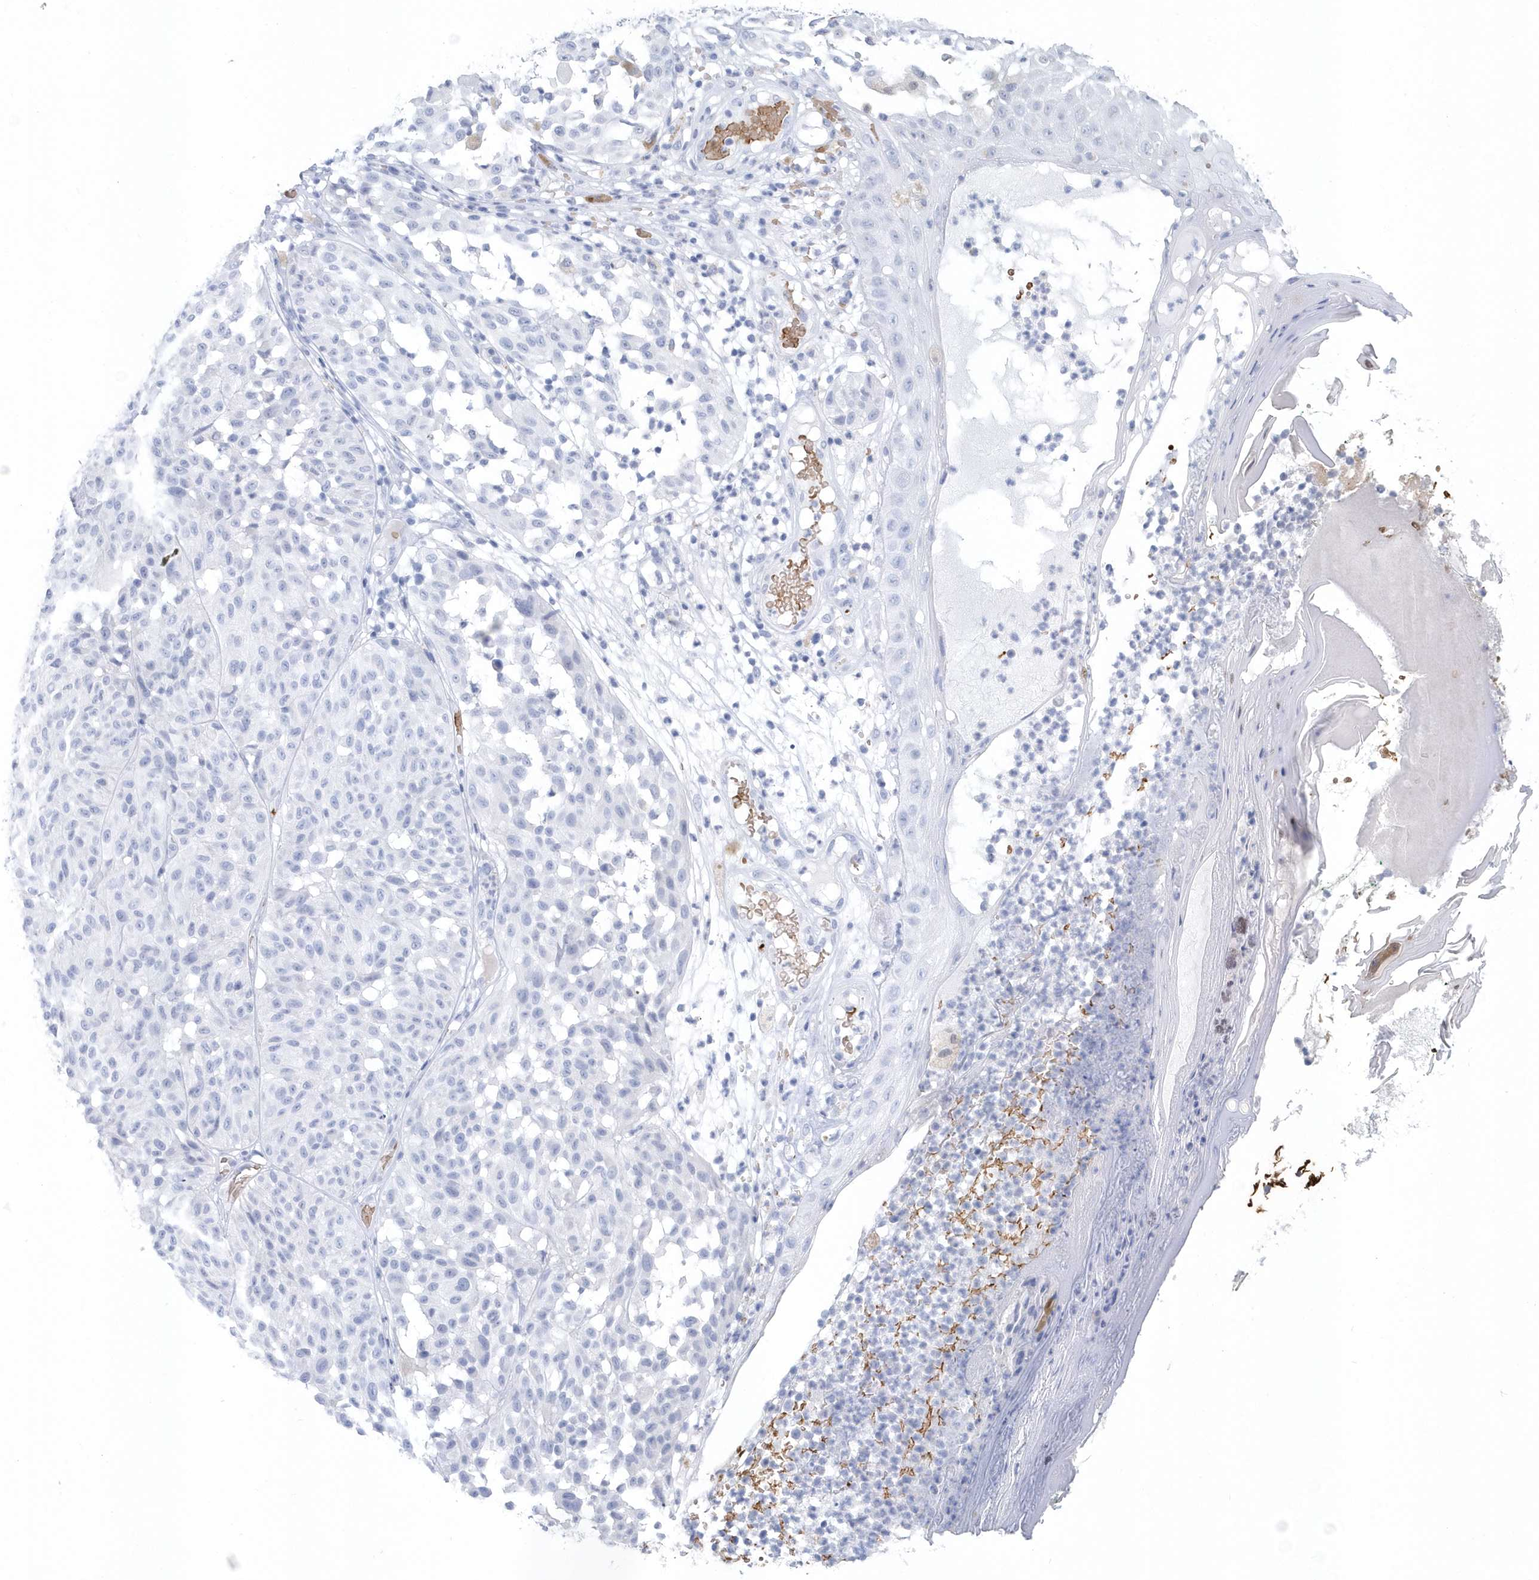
{"staining": {"intensity": "negative", "quantity": "none", "location": "none"}, "tissue": "melanoma", "cell_type": "Tumor cells", "image_type": "cancer", "snomed": [{"axis": "morphology", "description": "Malignant melanoma, NOS"}, {"axis": "topography", "description": "Skin"}], "caption": "High power microscopy photomicrograph of an immunohistochemistry (IHC) photomicrograph of melanoma, revealing no significant staining in tumor cells.", "gene": "HBA2", "patient": {"sex": "female", "age": 46}}